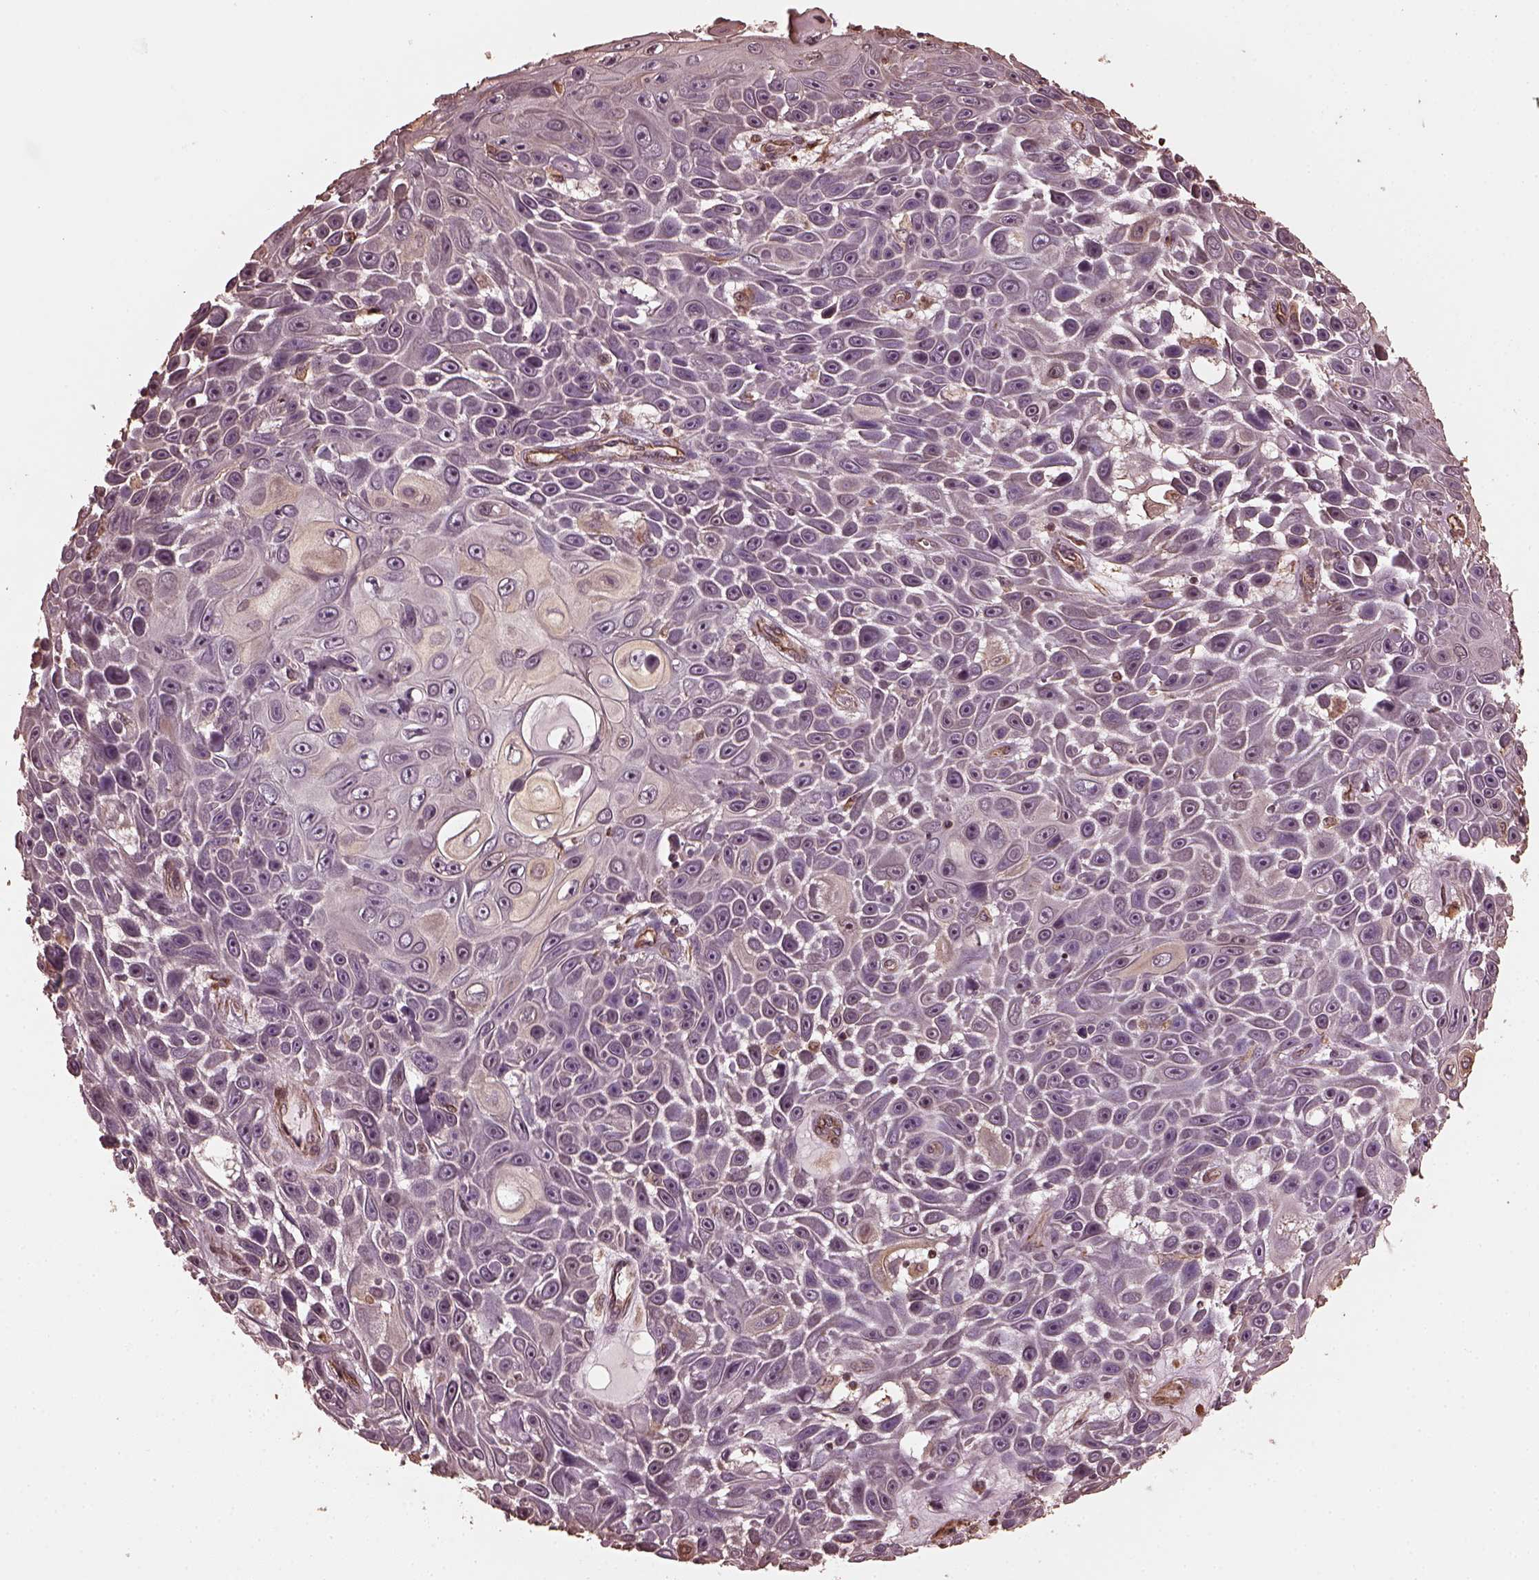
{"staining": {"intensity": "negative", "quantity": "none", "location": "none"}, "tissue": "skin cancer", "cell_type": "Tumor cells", "image_type": "cancer", "snomed": [{"axis": "morphology", "description": "Squamous cell carcinoma, NOS"}, {"axis": "topography", "description": "Skin"}], "caption": "High magnification brightfield microscopy of skin cancer stained with DAB (3,3'-diaminobenzidine) (brown) and counterstained with hematoxylin (blue): tumor cells show no significant staining. The staining was performed using DAB to visualize the protein expression in brown, while the nuclei were stained in blue with hematoxylin (Magnification: 20x).", "gene": "GTPBP1", "patient": {"sex": "male", "age": 82}}